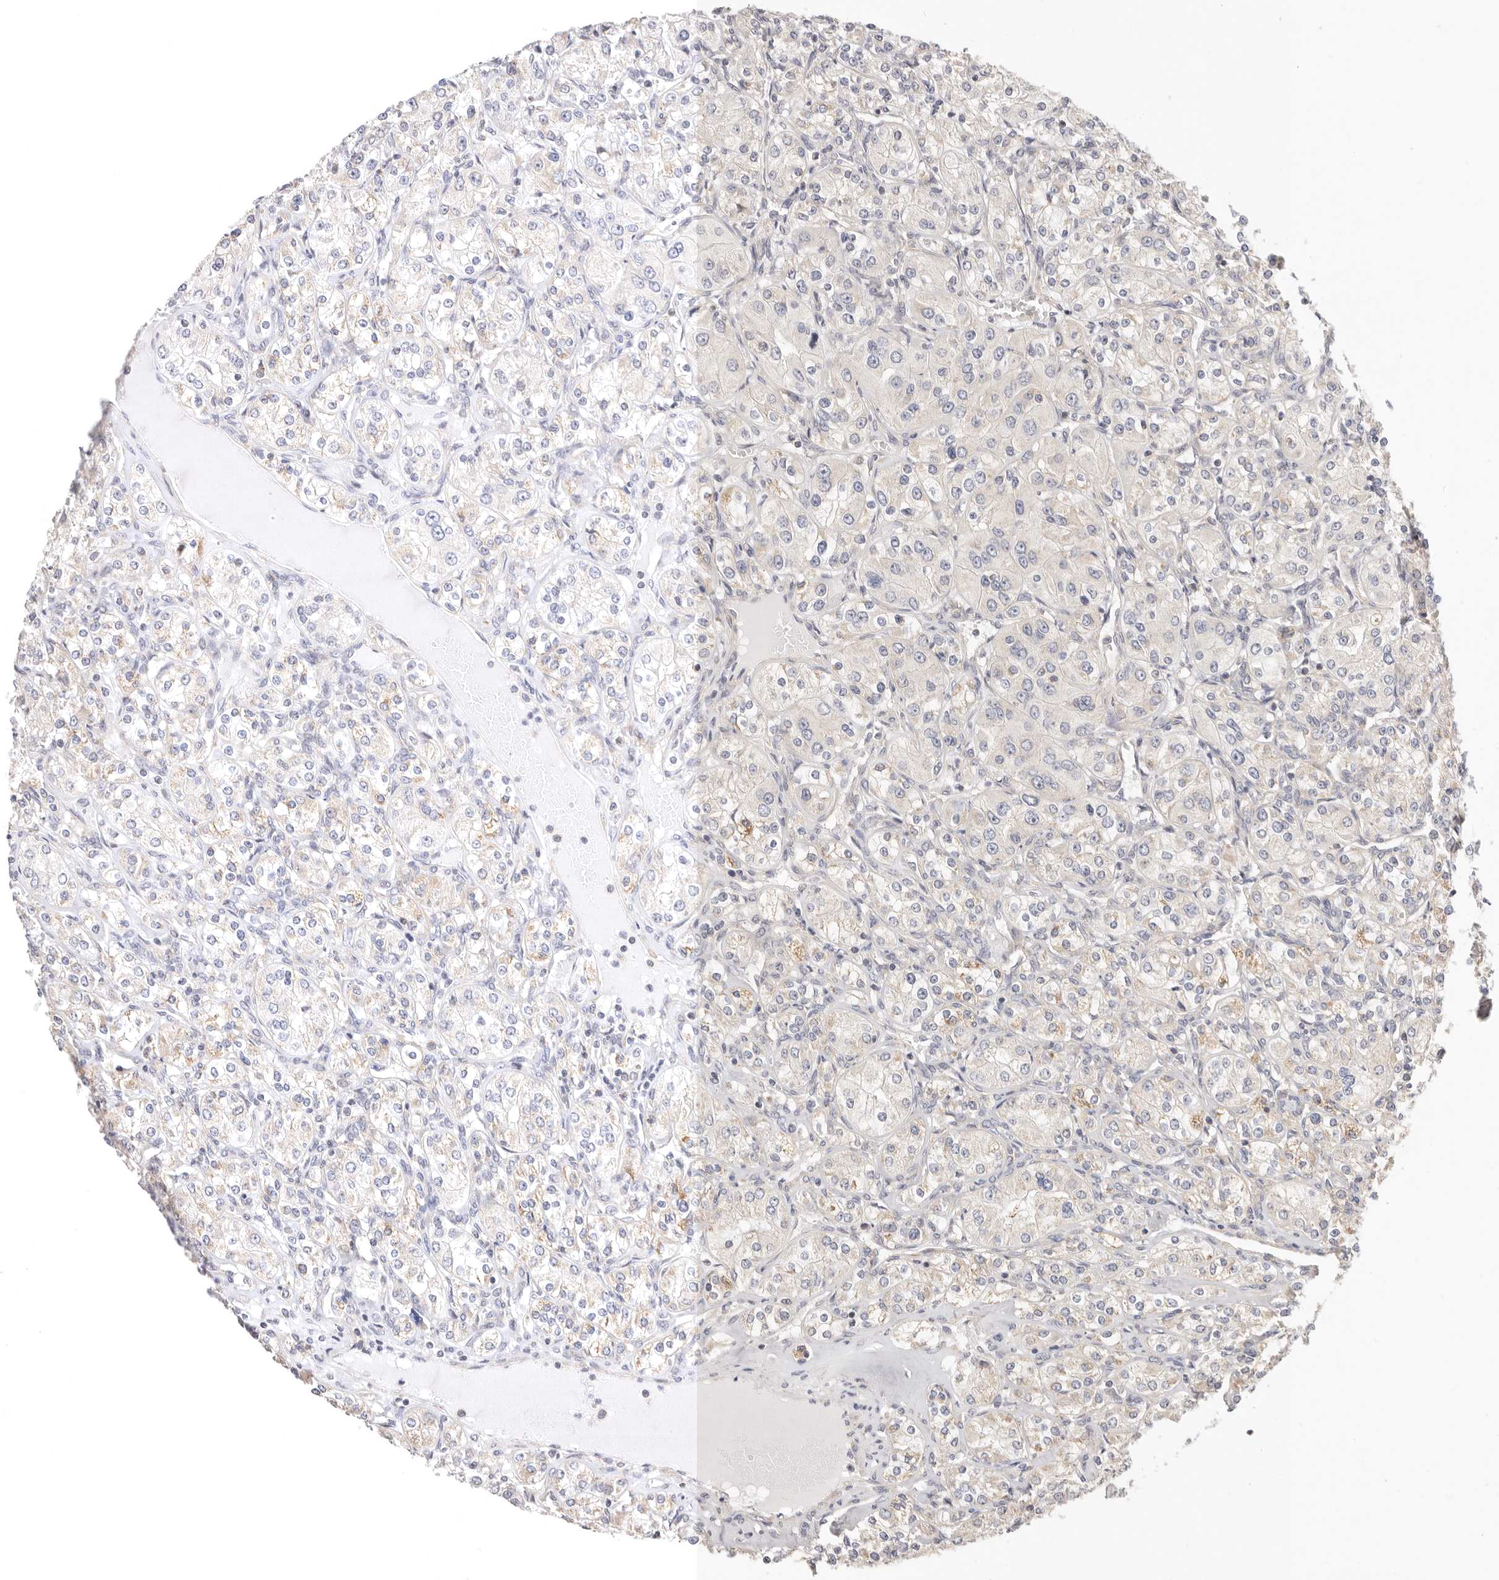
{"staining": {"intensity": "negative", "quantity": "none", "location": "none"}, "tissue": "renal cancer", "cell_type": "Tumor cells", "image_type": "cancer", "snomed": [{"axis": "morphology", "description": "Adenocarcinoma, NOS"}, {"axis": "topography", "description": "Kidney"}], "caption": "Protein analysis of renal cancer (adenocarcinoma) displays no significant expression in tumor cells.", "gene": "KCMF1", "patient": {"sex": "male", "age": 77}}